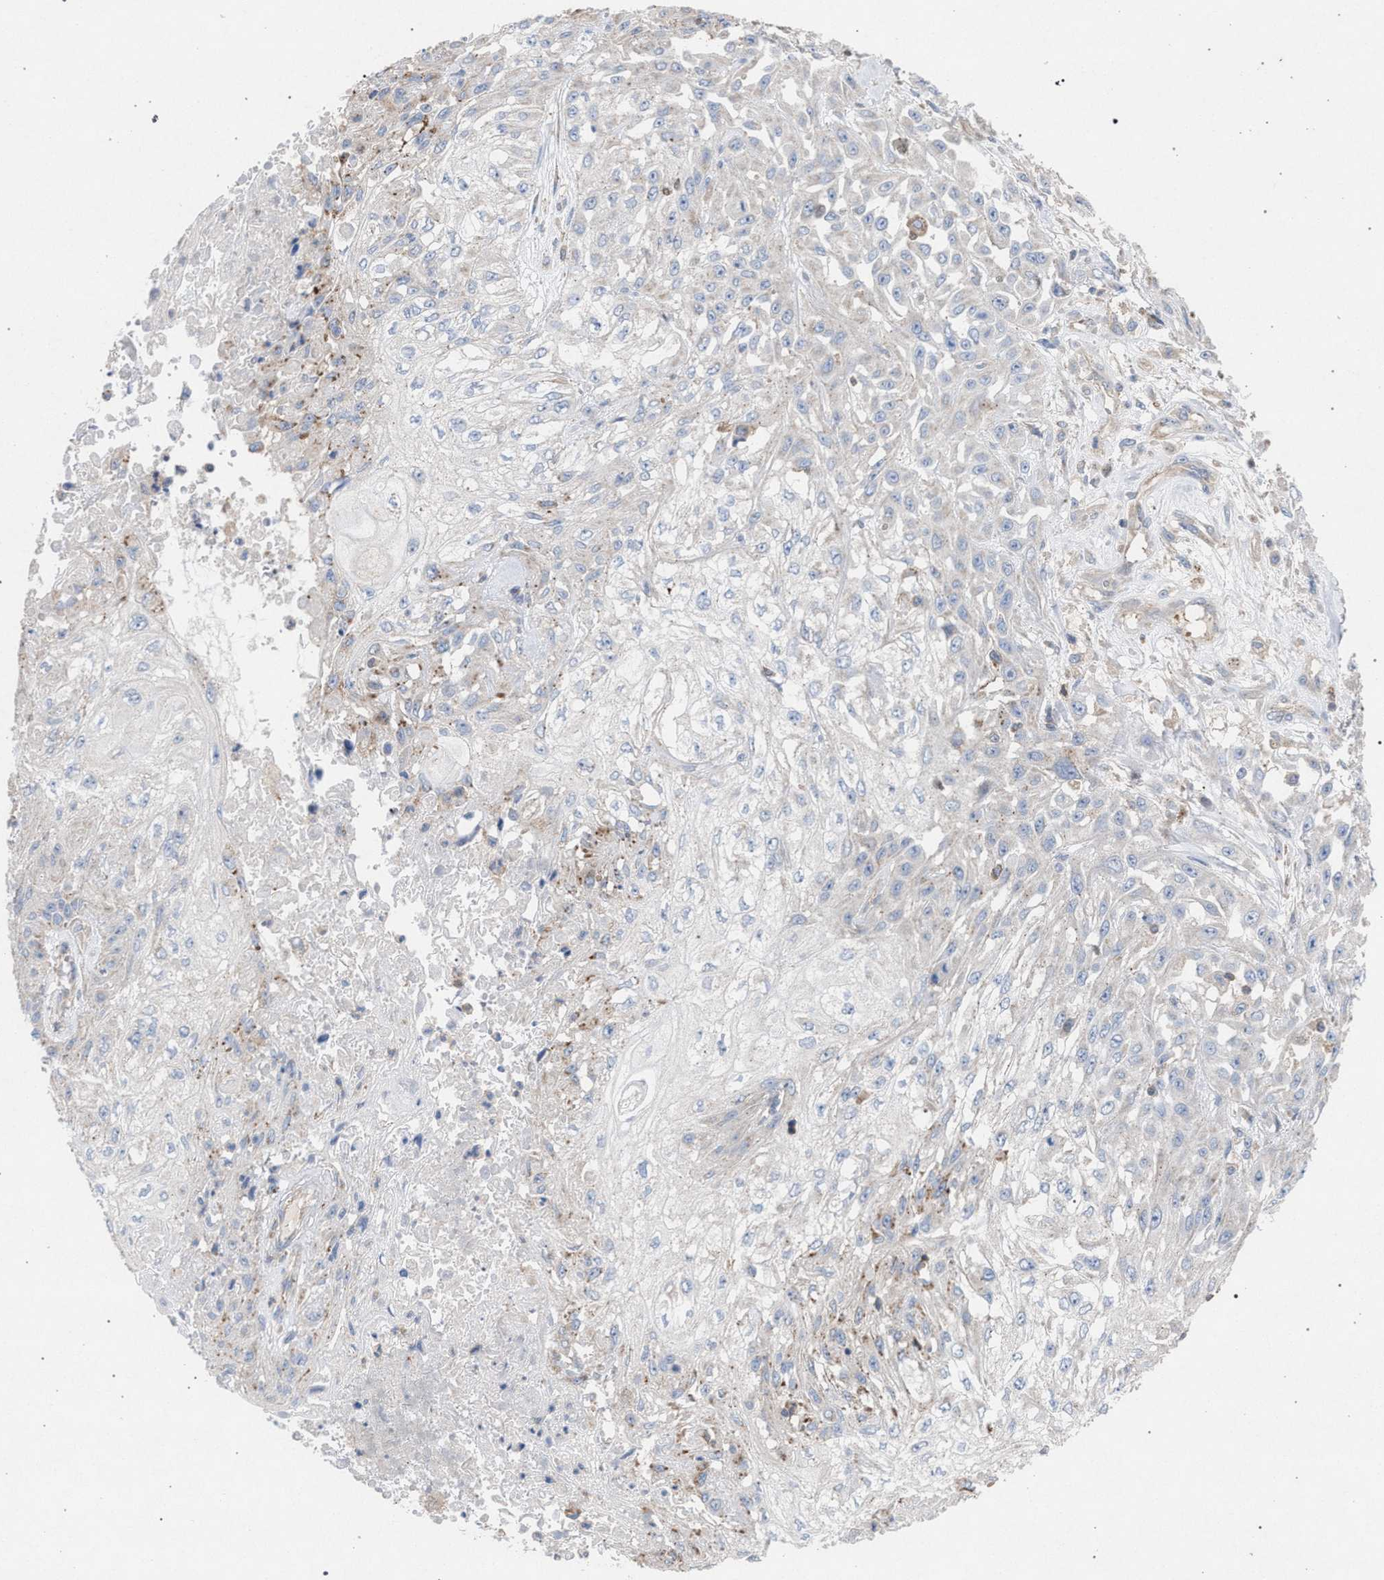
{"staining": {"intensity": "negative", "quantity": "none", "location": "none"}, "tissue": "skin cancer", "cell_type": "Tumor cells", "image_type": "cancer", "snomed": [{"axis": "morphology", "description": "Squamous cell carcinoma, NOS"}, {"axis": "morphology", "description": "Squamous cell carcinoma, metastatic, NOS"}, {"axis": "topography", "description": "Skin"}, {"axis": "topography", "description": "Lymph node"}], "caption": "Tumor cells show no significant expression in skin cancer.", "gene": "VPS13A", "patient": {"sex": "male", "age": 75}}